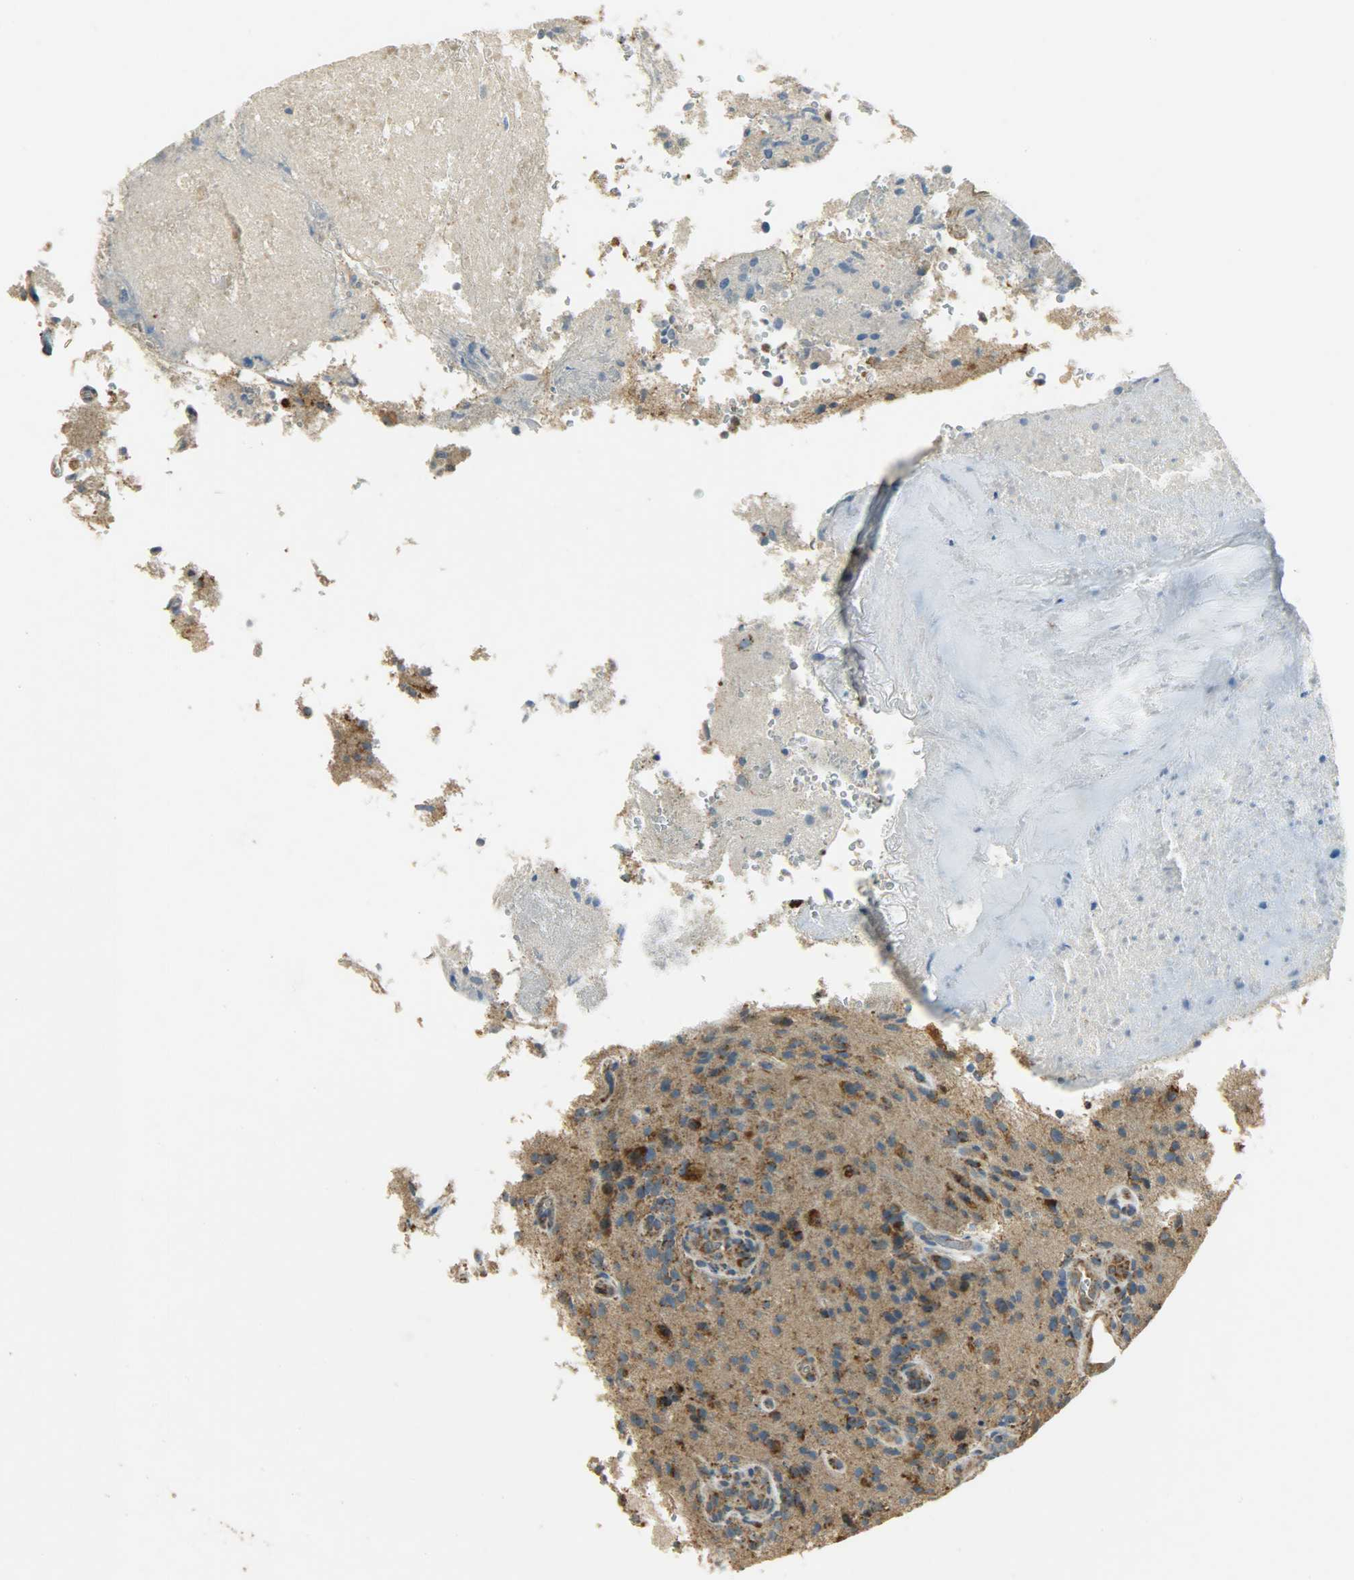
{"staining": {"intensity": "weak", "quantity": ">75%", "location": "cytoplasmic/membranous"}, "tissue": "glioma", "cell_type": "Tumor cells", "image_type": "cancer", "snomed": [{"axis": "morphology", "description": "Normal tissue, NOS"}, {"axis": "morphology", "description": "Glioma, malignant, High grade"}, {"axis": "topography", "description": "Cerebral cortex"}], "caption": "A brown stain labels weak cytoplasmic/membranous expression of a protein in human glioma tumor cells. (DAB IHC, brown staining for protein, blue staining for nuclei).", "gene": "HDHD5", "patient": {"sex": "male", "age": 75}}